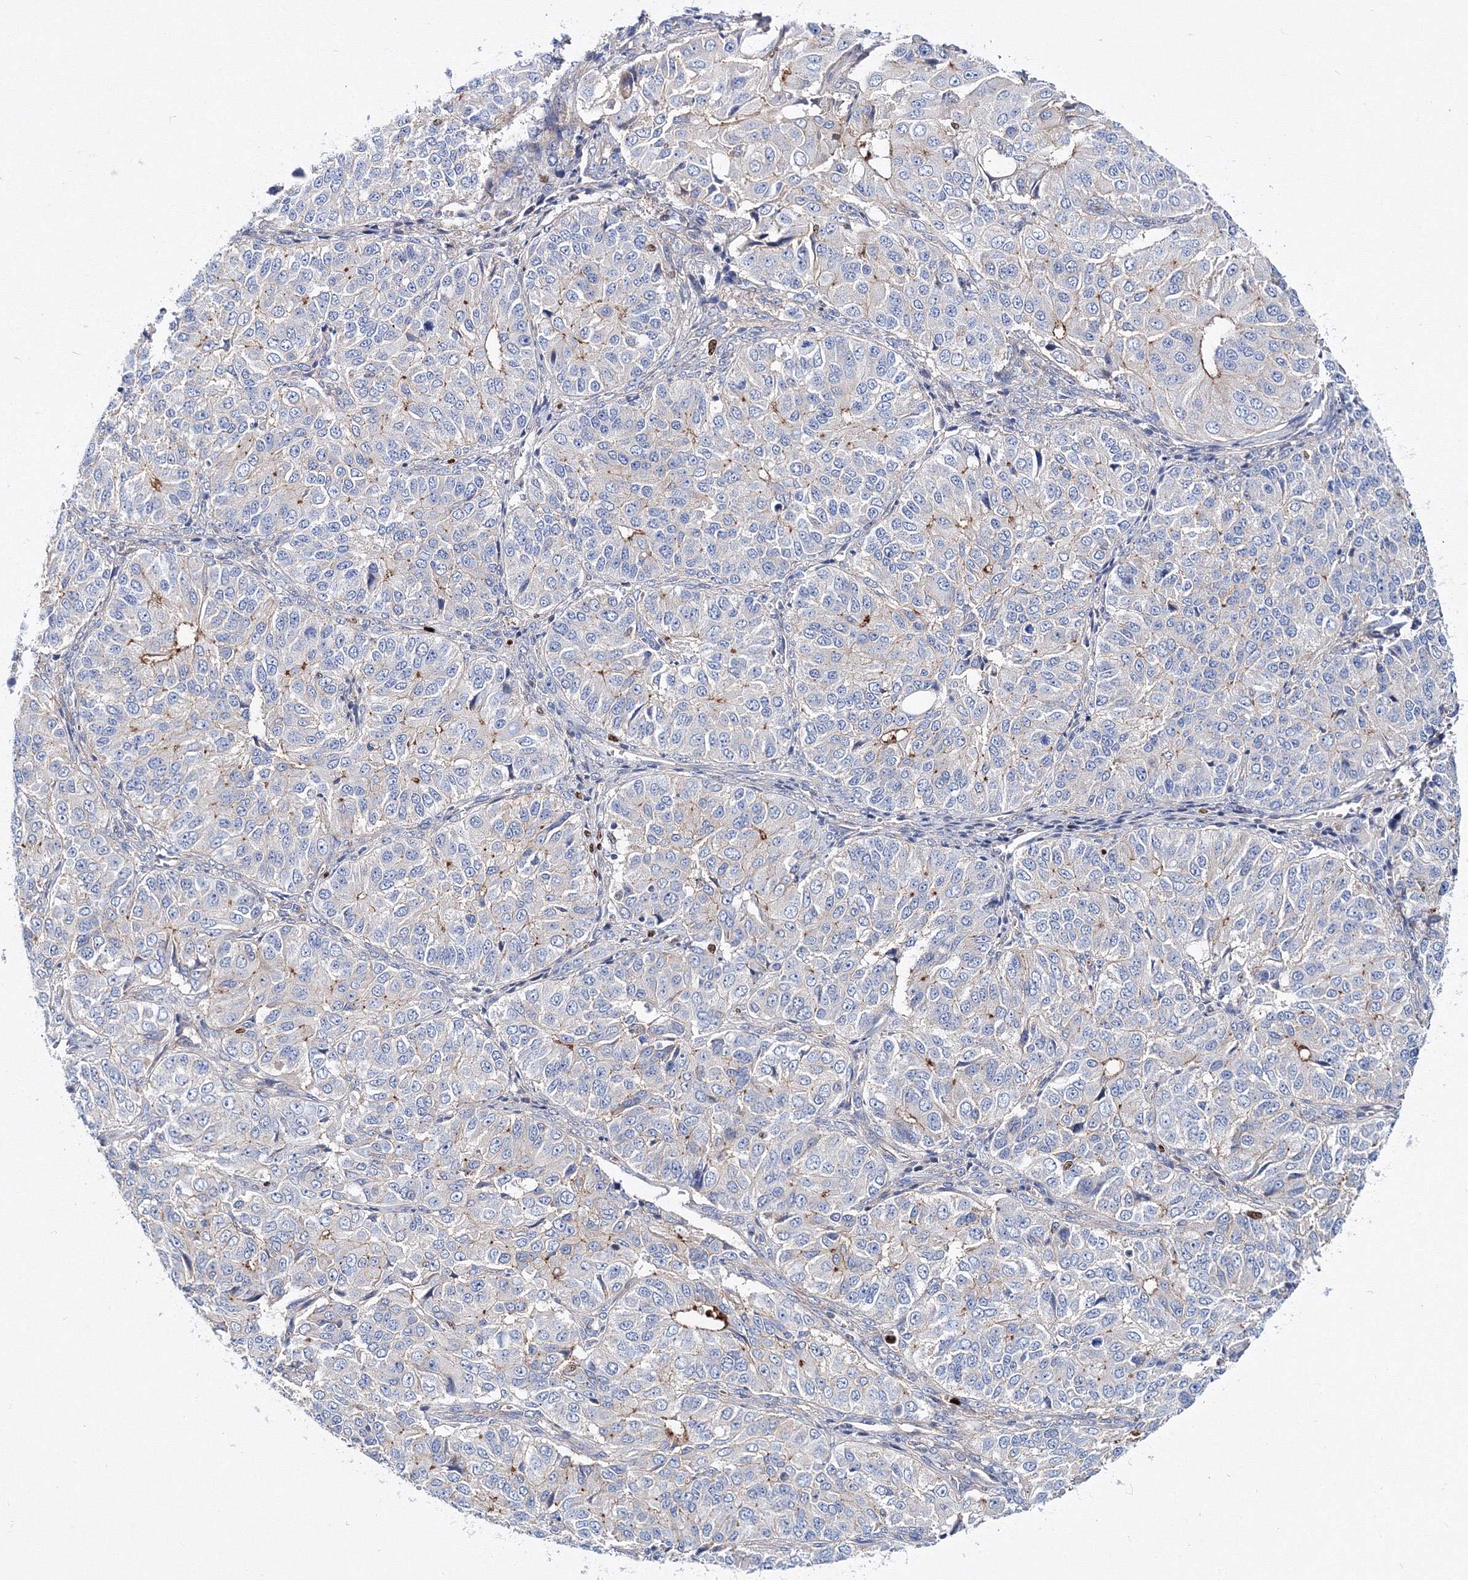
{"staining": {"intensity": "moderate", "quantity": "<25%", "location": "cytoplasmic/membranous"}, "tissue": "ovarian cancer", "cell_type": "Tumor cells", "image_type": "cancer", "snomed": [{"axis": "morphology", "description": "Carcinoma, endometroid"}, {"axis": "topography", "description": "Ovary"}], "caption": "This is an image of IHC staining of ovarian endometroid carcinoma, which shows moderate expression in the cytoplasmic/membranous of tumor cells.", "gene": "C11orf52", "patient": {"sex": "female", "age": 51}}